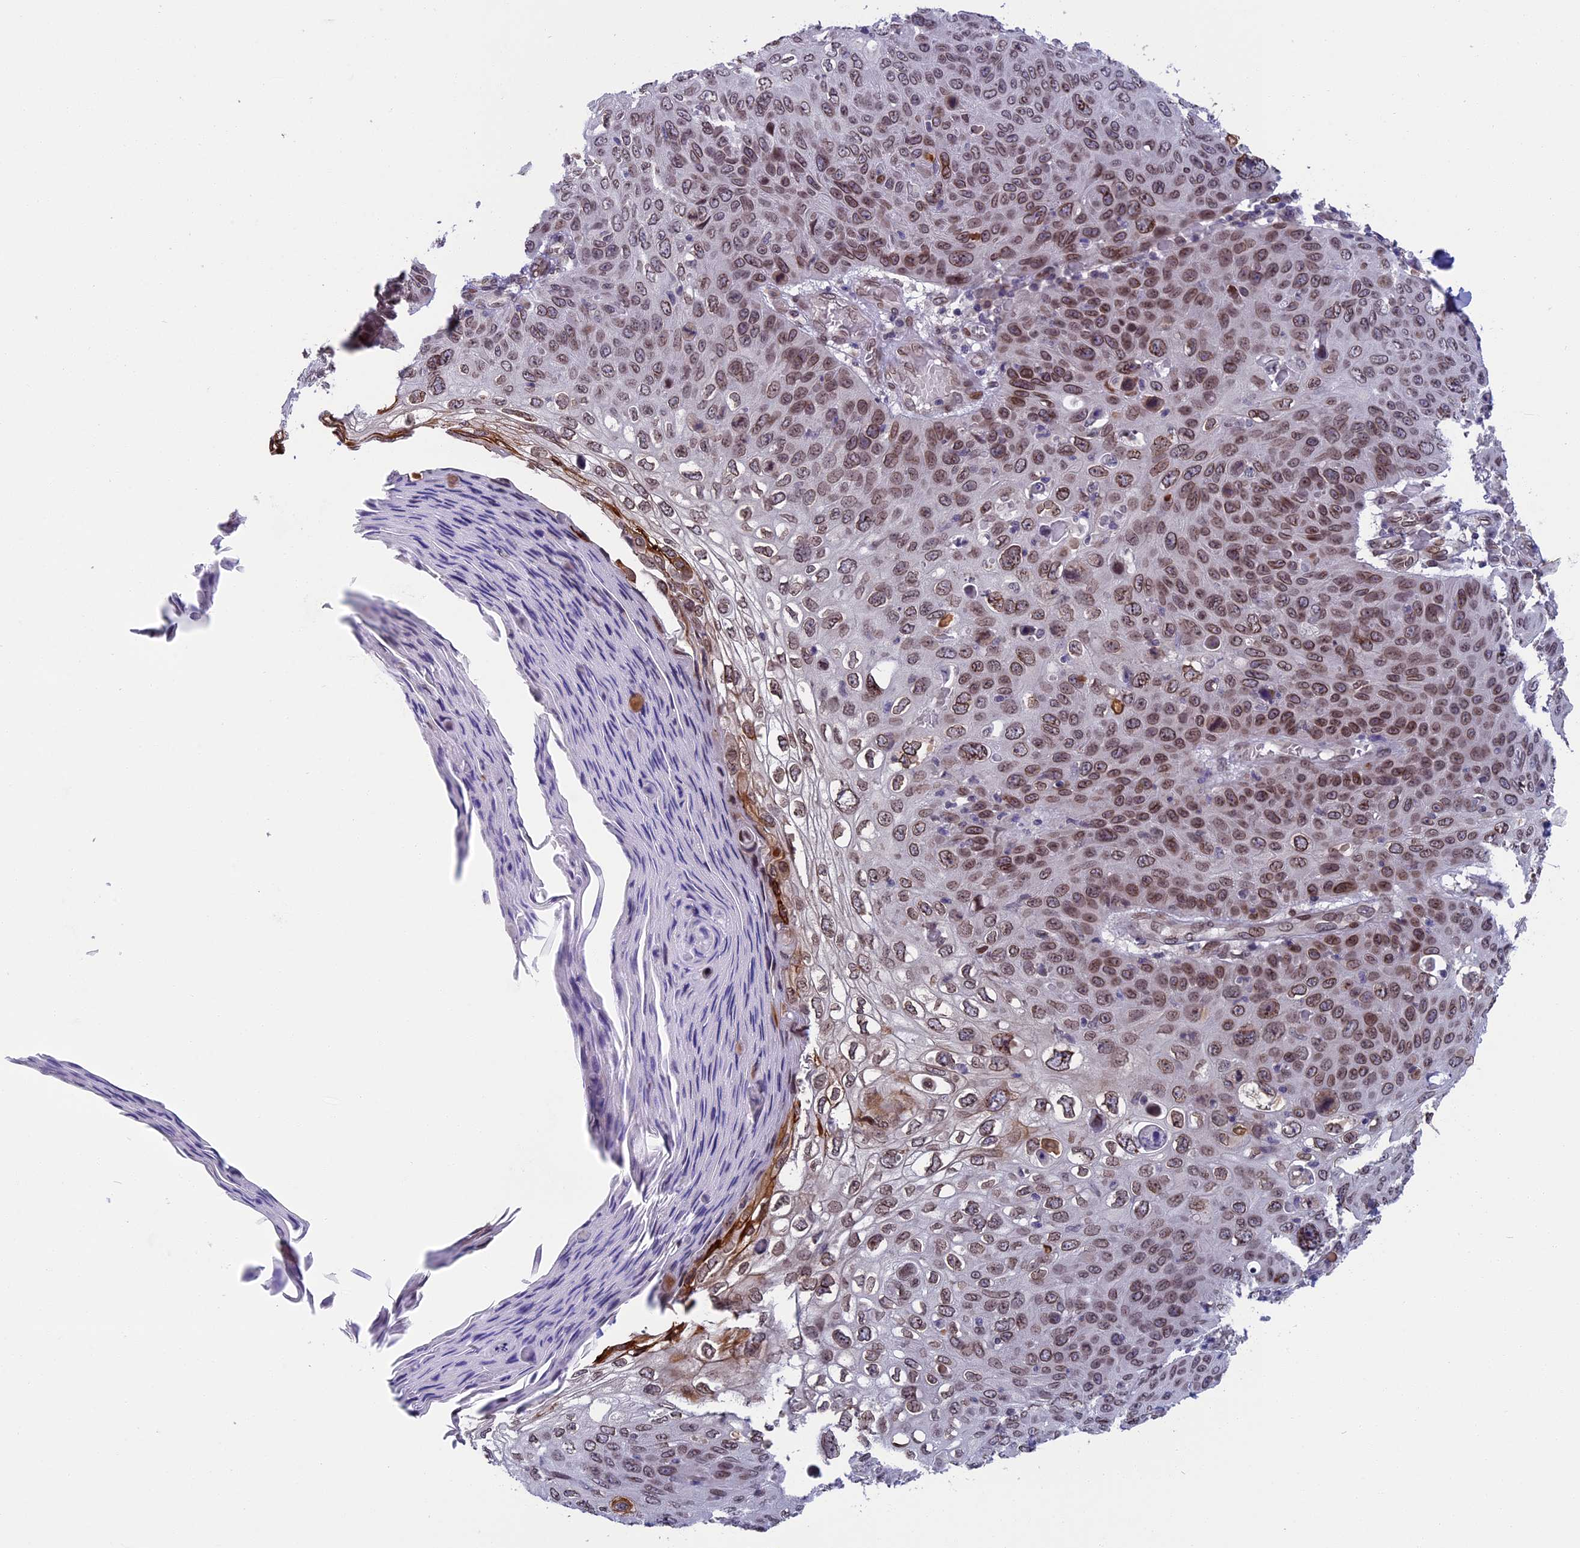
{"staining": {"intensity": "moderate", "quantity": ">75%", "location": "cytoplasmic/membranous,nuclear"}, "tissue": "skin cancer", "cell_type": "Tumor cells", "image_type": "cancer", "snomed": [{"axis": "morphology", "description": "Squamous cell carcinoma, NOS"}, {"axis": "topography", "description": "Skin"}], "caption": "Immunohistochemistry (IHC) (DAB) staining of human skin squamous cell carcinoma displays moderate cytoplasmic/membranous and nuclear protein staining in about >75% of tumor cells. (brown staining indicates protein expression, while blue staining denotes nuclei).", "gene": "GPSM1", "patient": {"sex": "female", "age": 90}}